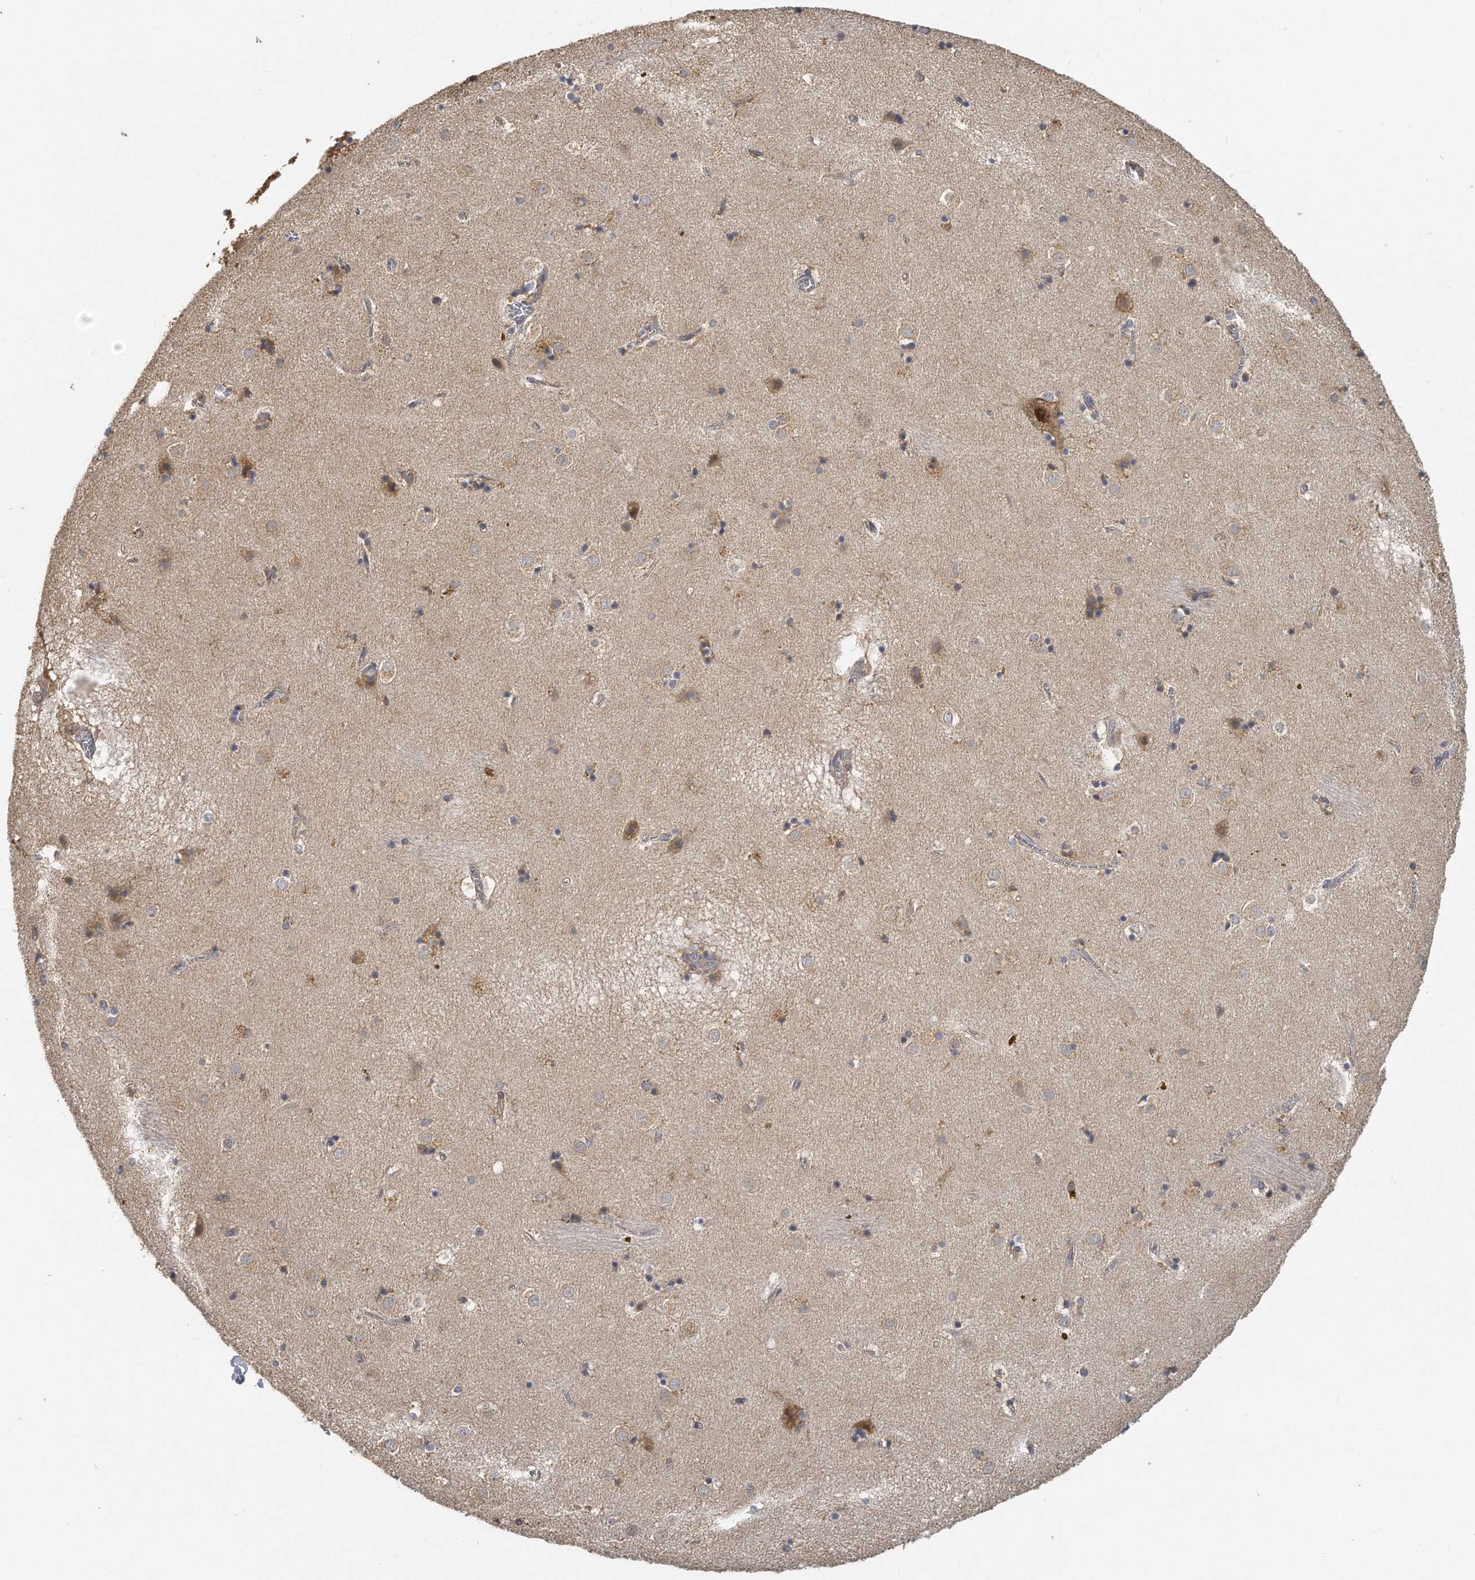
{"staining": {"intensity": "weak", "quantity": "25%-75%", "location": "cytoplasmic/membranous"}, "tissue": "caudate", "cell_type": "Glial cells", "image_type": "normal", "snomed": [{"axis": "morphology", "description": "Normal tissue, NOS"}, {"axis": "topography", "description": "Lateral ventricle wall"}], "caption": "Protein staining demonstrates weak cytoplasmic/membranous positivity in about 25%-75% of glial cells in benign caudate.", "gene": "EIF3I", "patient": {"sex": "male", "age": 70}}